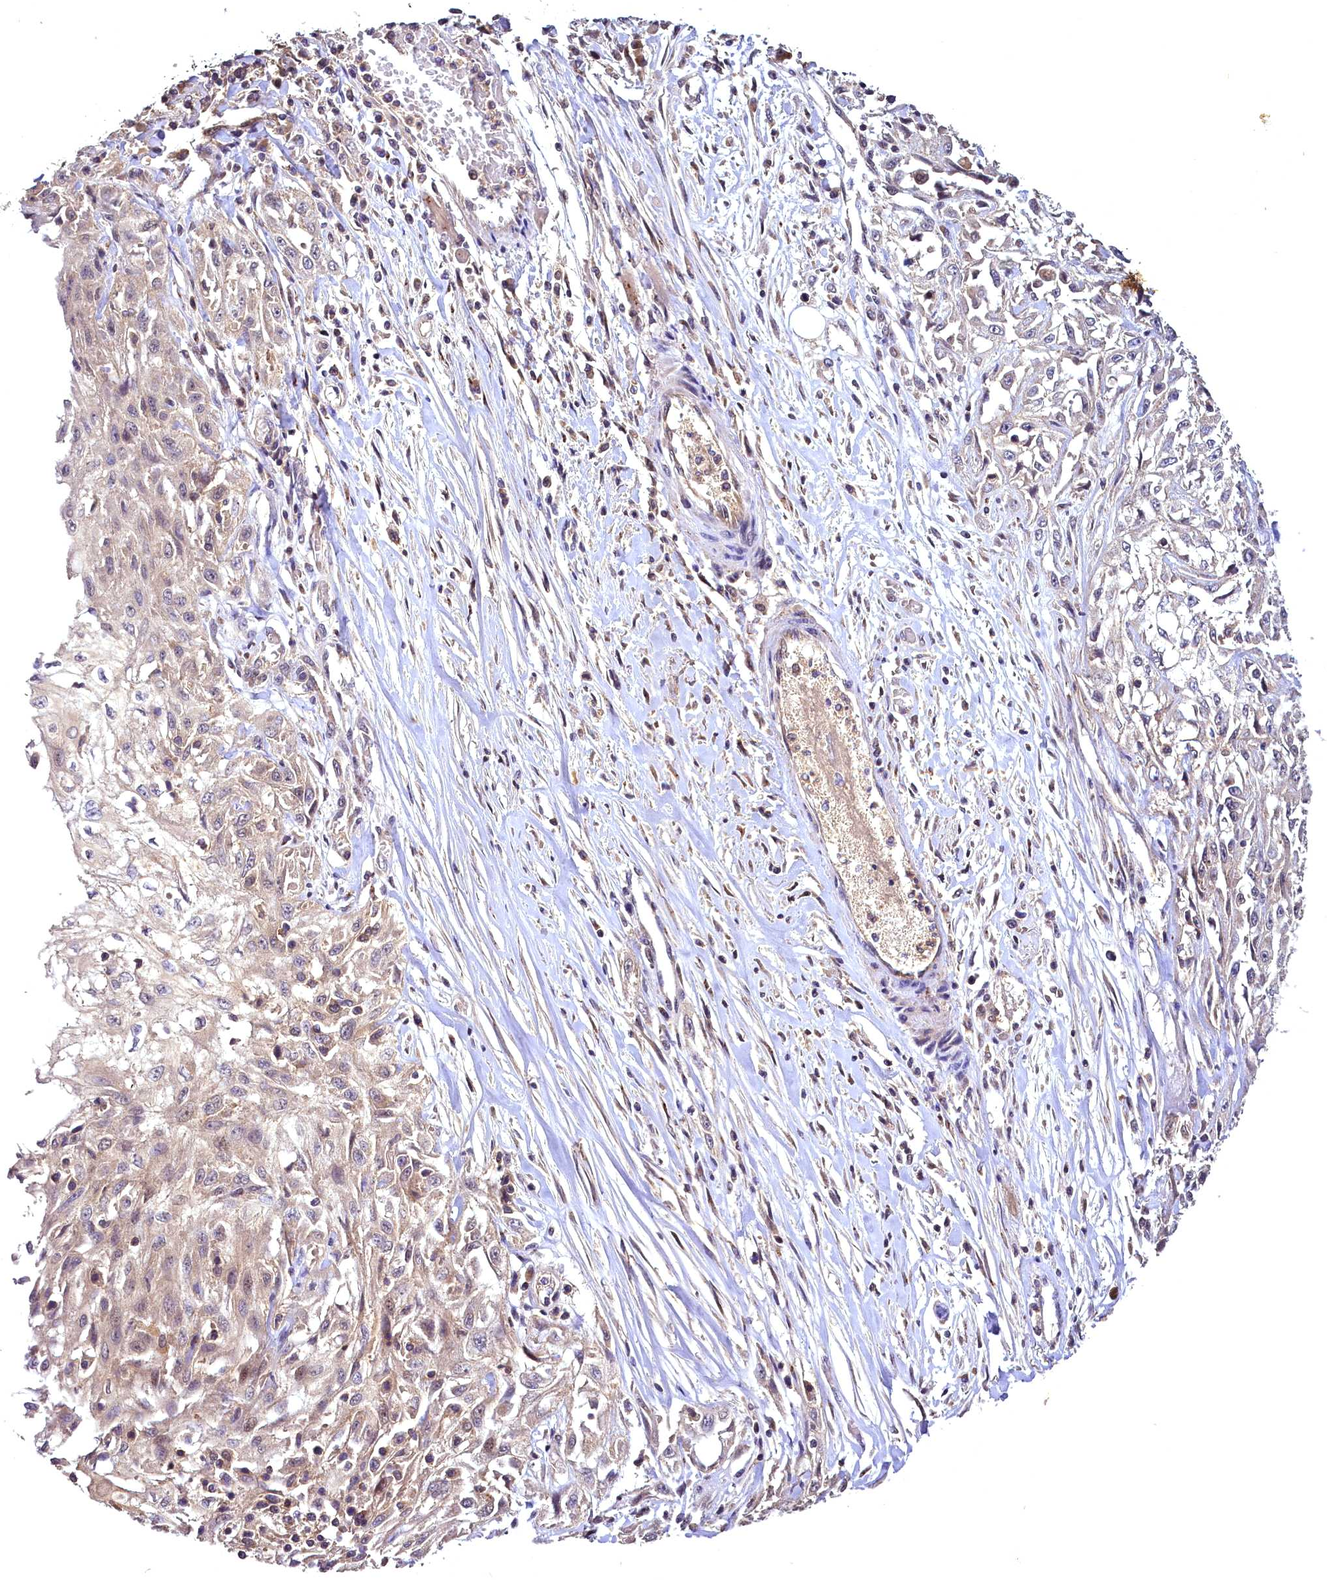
{"staining": {"intensity": "weak", "quantity": "<25%", "location": "cytoplasmic/membranous"}, "tissue": "skin cancer", "cell_type": "Tumor cells", "image_type": "cancer", "snomed": [{"axis": "morphology", "description": "Squamous cell carcinoma, NOS"}, {"axis": "morphology", "description": "Squamous cell carcinoma, metastatic, NOS"}, {"axis": "topography", "description": "Skin"}, {"axis": "topography", "description": "Lymph node"}], "caption": "Tumor cells are negative for brown protein staining in skin squamous cell carcinoma.", "gene": "TMEM39A", "patient": {"sex": "male", "age": 75}}